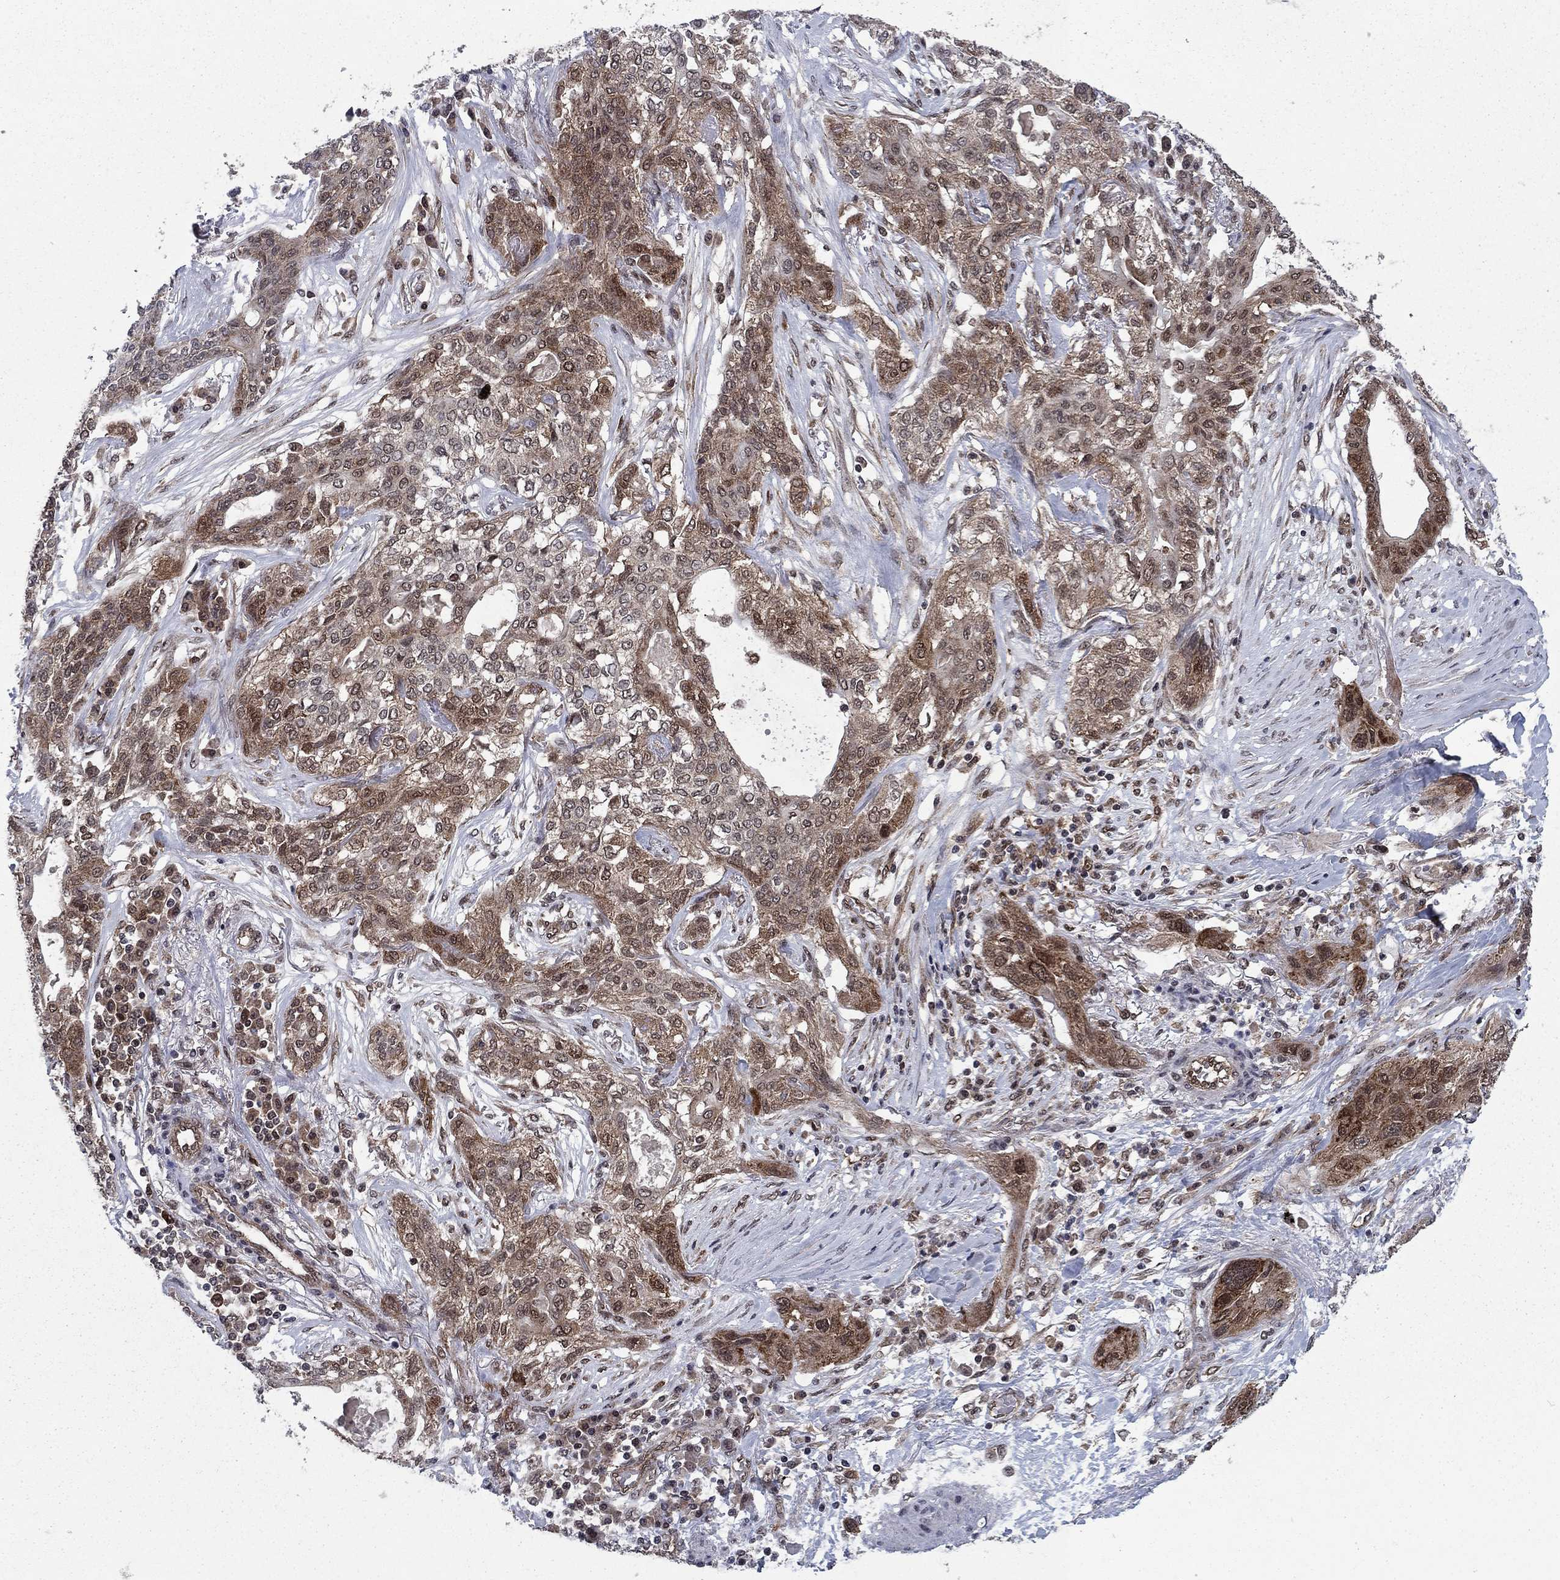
{"staining": {"intensity": "moderate", "quantity": "25%-75%", "location": "cytoplasmic/membranous"}, "tissue": "lung cancer", "cell_type": "Tumor cells", "image_type": "cancer", "snomed": [{"axis": "morphology", "description": "Squamous cell carcinoma, NOS"}, {"axis": "topography", "description": "Lung"}], "caption": "Human lung cancer stained with a protein marker shows moderate staining in tumor cells.", "gene": "DNAJA1", "patient": {"sex": "female", "age": 70}}